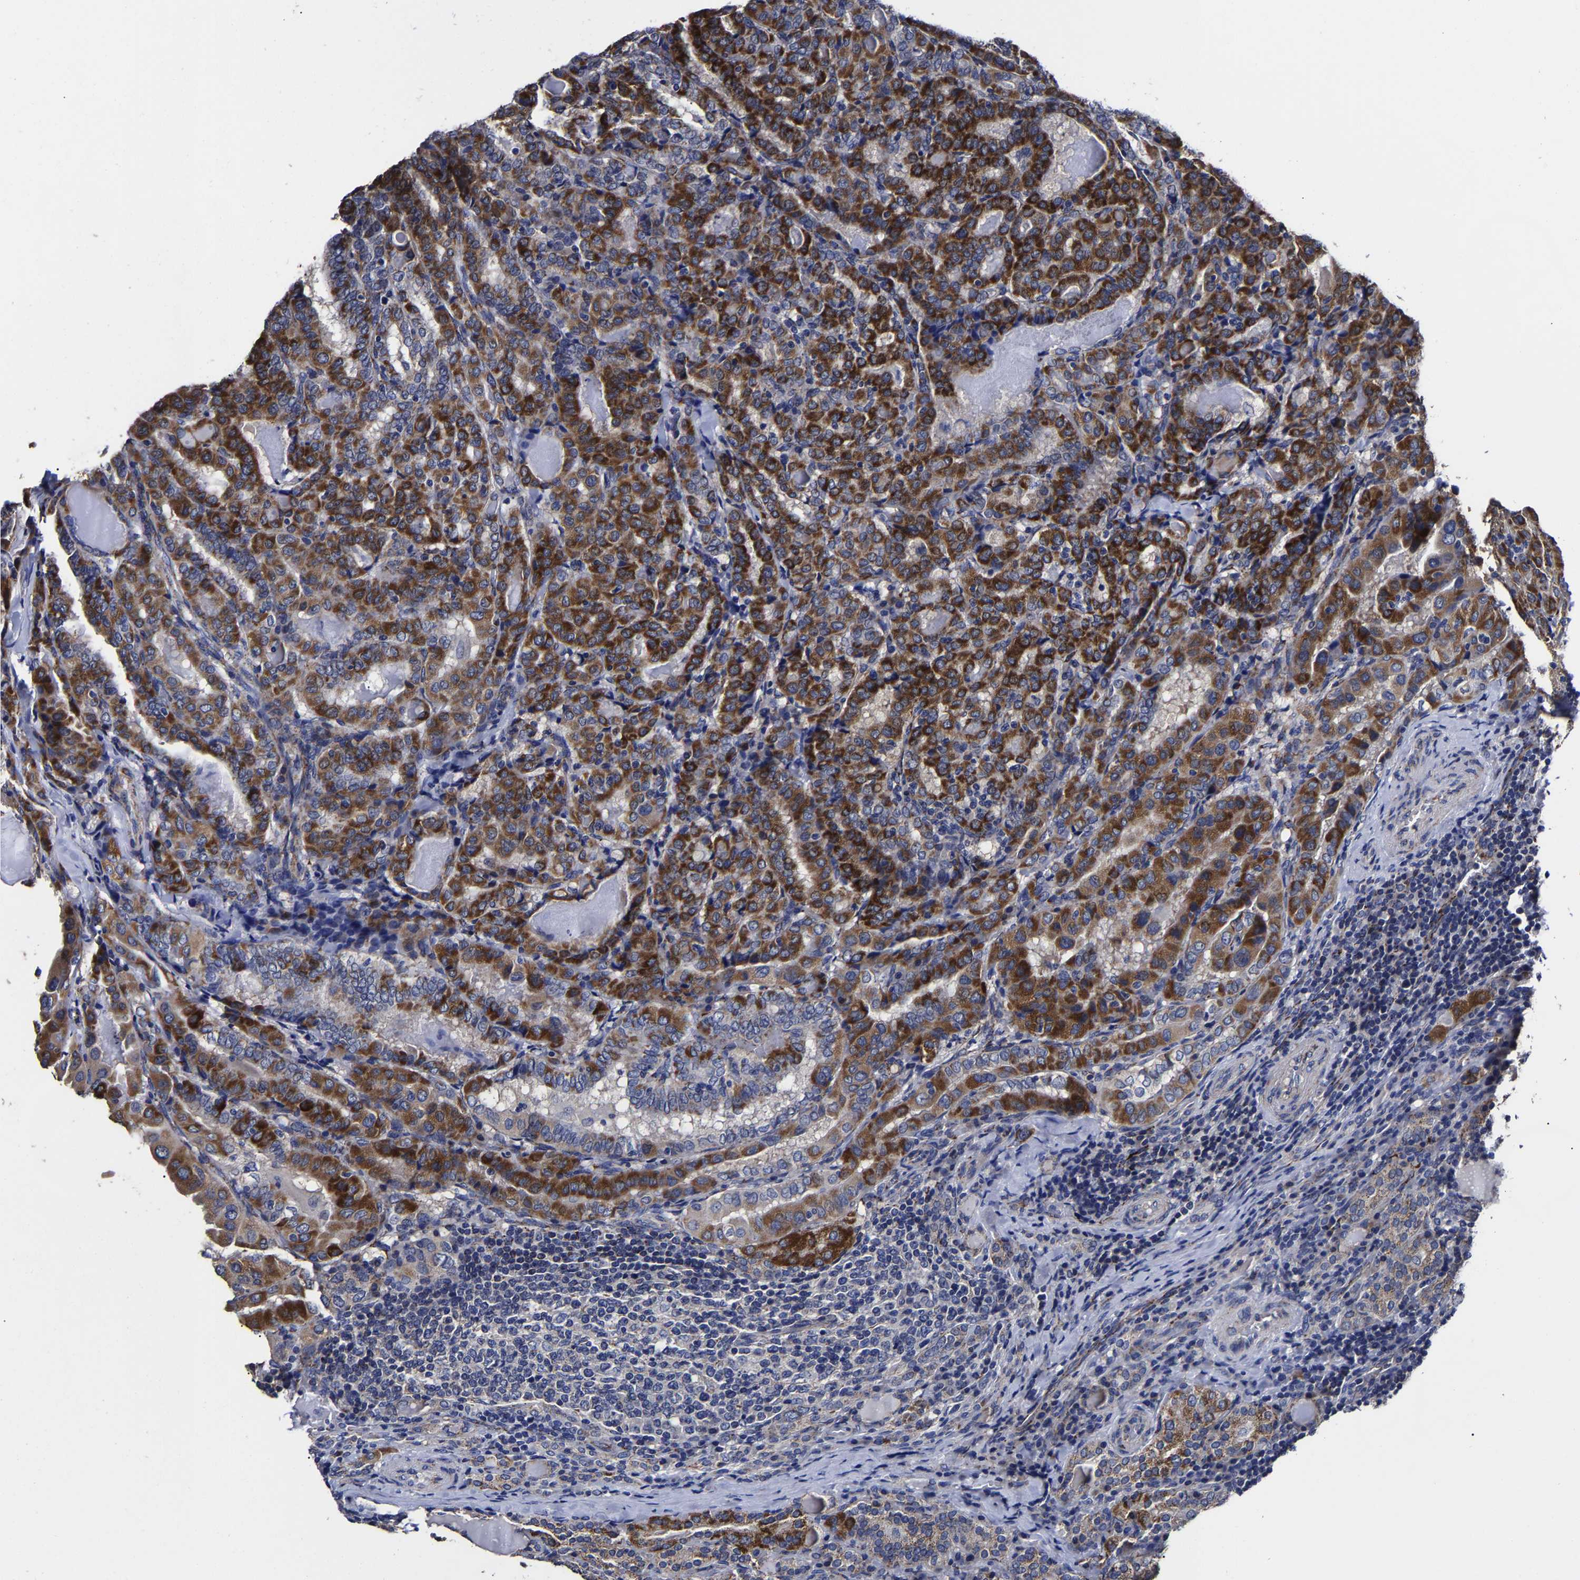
{"staining": {"intensity": "strong", "quantity": ">75%", "location": "cytoplasmic/membranous"}, "tissue": "thyroid cancer", "cell_type": "Tumor cells", "image_type": "cancer", "snomed": [{"axis": "morphology", "description": "Papillary adenocarcinoma, NOS"}, {"axis": "topography", "description": "Thyroid gland"}], "caption": "Immunohistochemical staining of human thyroid cancer (papillary adenocarcinoma) reveals high levels of strong cytoplasmic/membranous positivity in about >75% of tumor cells. (IHC, brightfield microscopy, high magnification).", "gene": "AASS", "patient": {"sex": "female", "age": 42}}